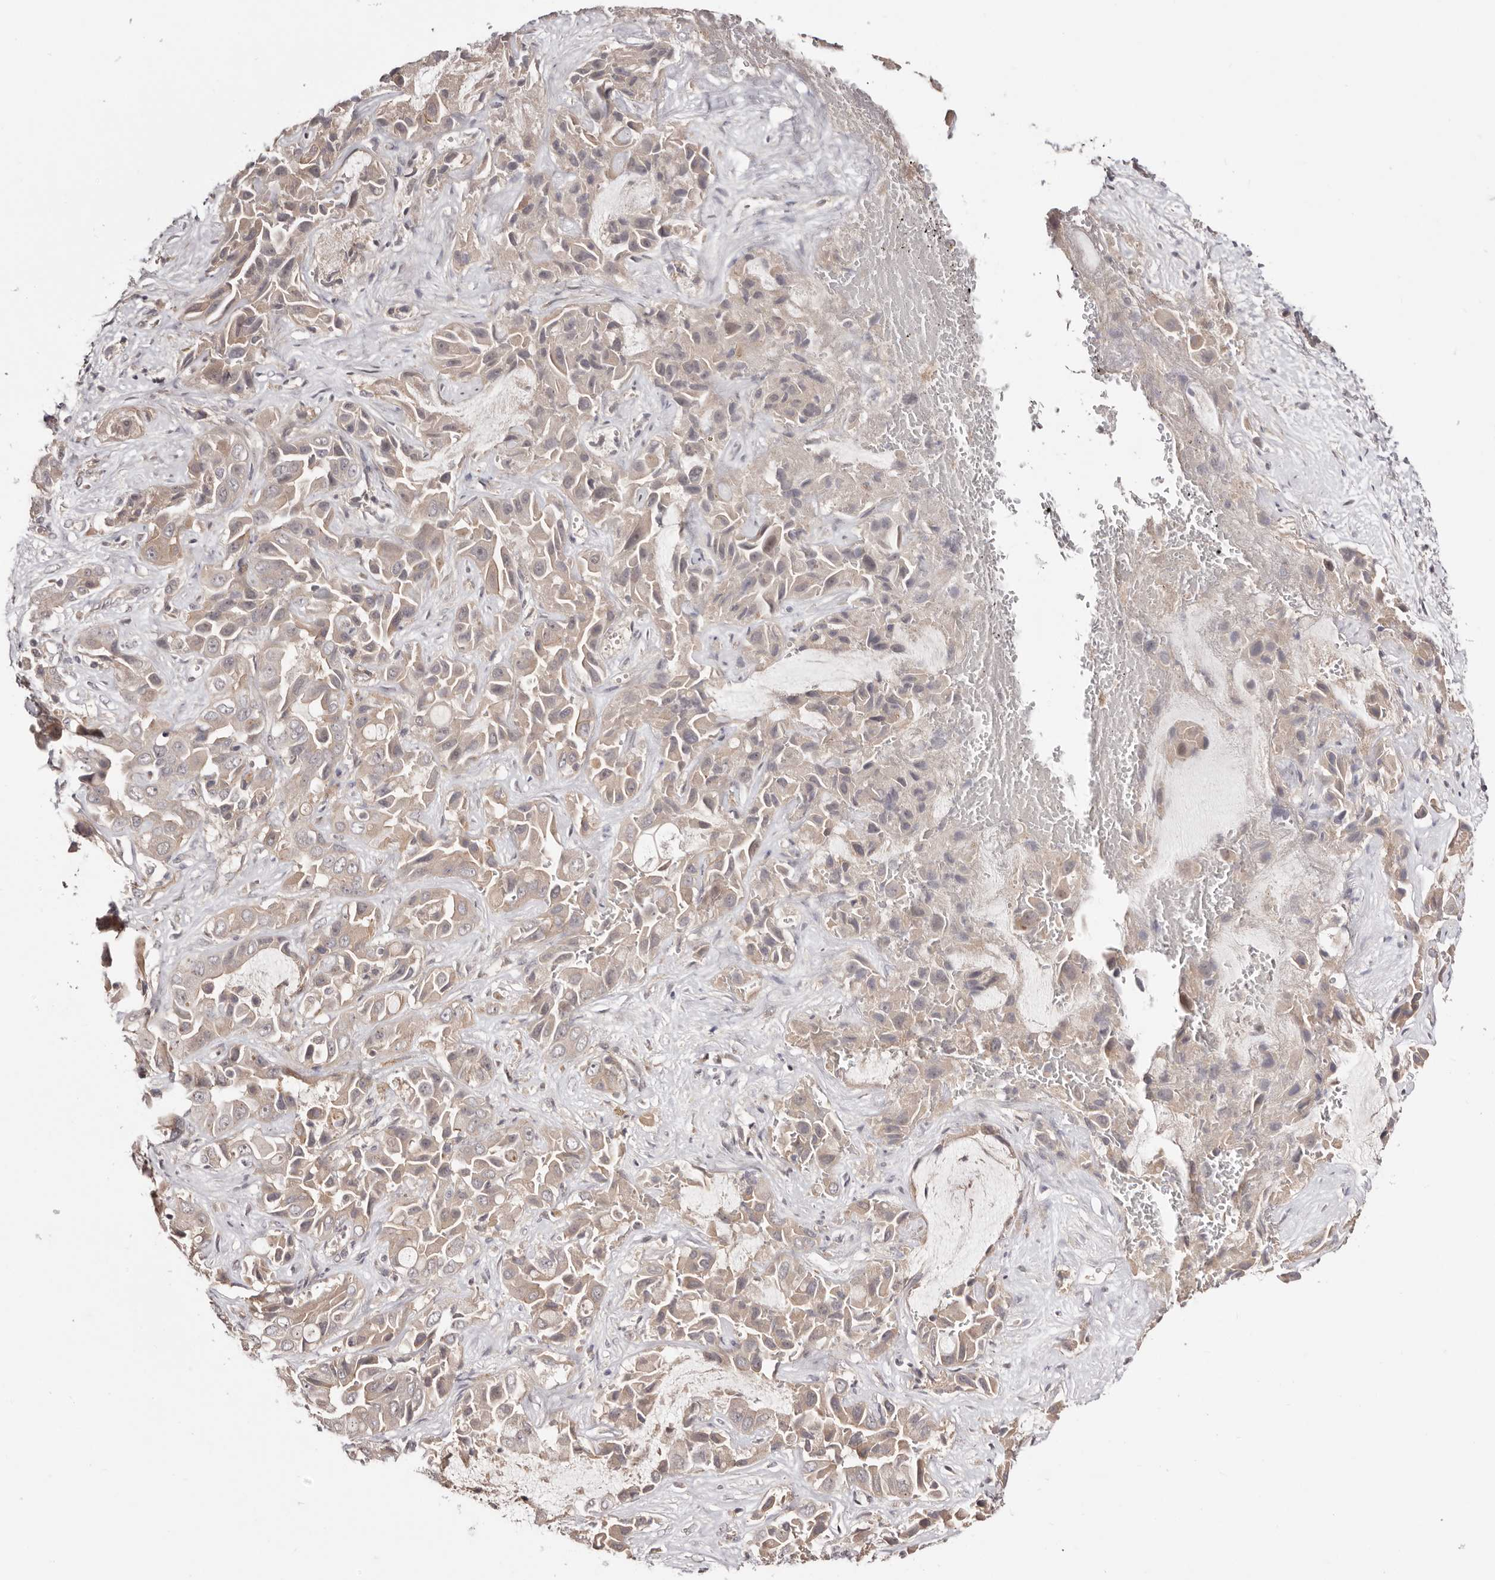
{"staining": {"intensity": "weak", "quantity": "25%-75%", "location": "cytoplasmic/membranous"}, "tissue": "liver cancer", "cell_type": "Tumor cells", "image_type": "cancer", "snomed": [{"axis": "morphology", "description": "Cholangiocarcinoma"}, {"axis": "topography", "description": "Liver"}], "caption": "This histopathology image exhibits immunohistochemistry (IHC) staining of liver cholangiocarcinoma, with low weak cytoplasmic/membranous positivity in approximately 25%-75% of tumor cells.", "gene": "EGR3", "patient": {"sex": "female", "age": 52}}